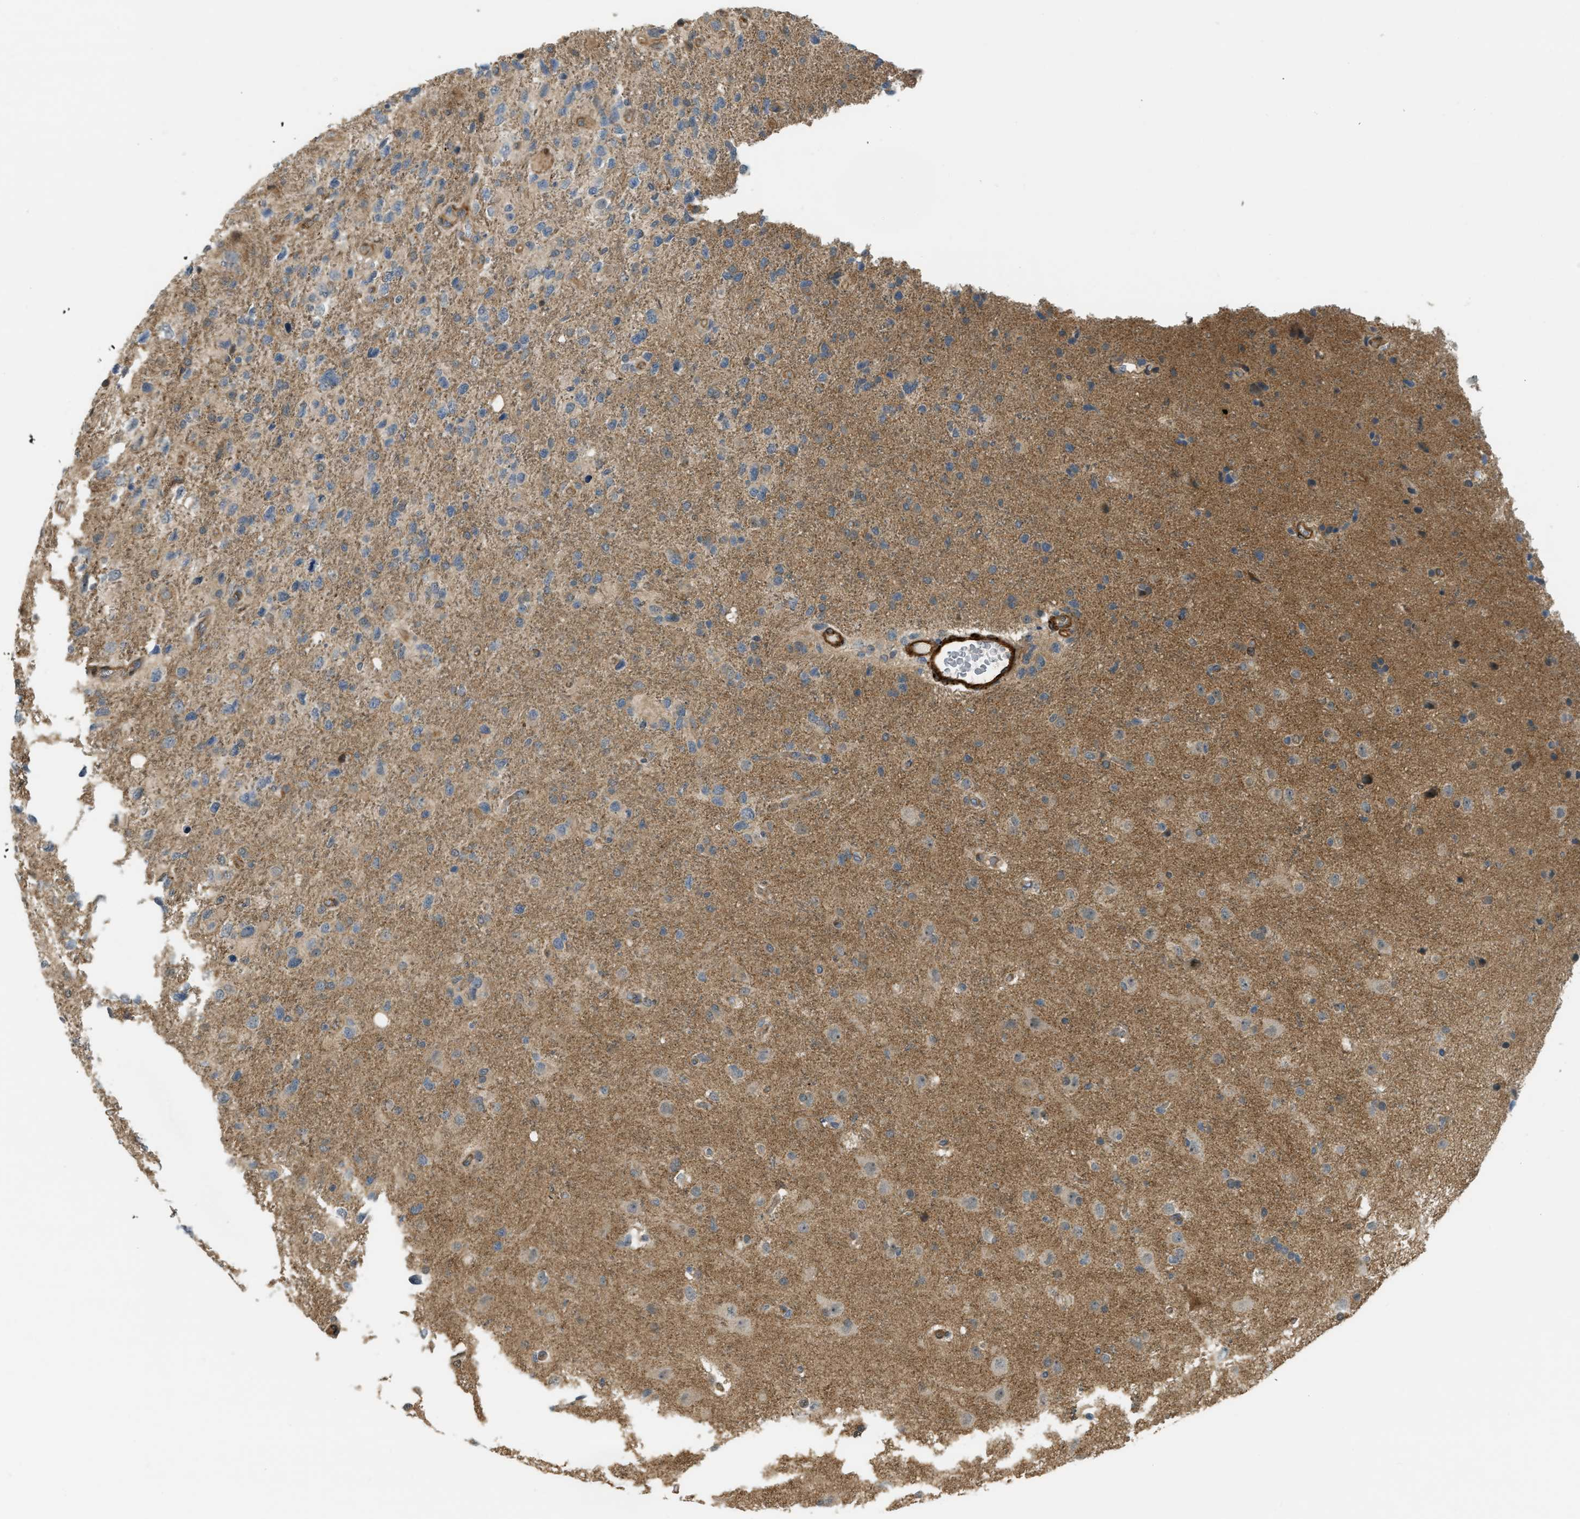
{"staining": {"intensity": "moderate", "quantity": "25%-75%", "location": "cytoplasmic/membranous"}, "tissue": "glioma", "cell_type": "Tumor cells", "image_type": "cancer", "snomed": [{"axis": "morphology", "description": "Glioma, malignant, High grade"}, {"axis": "topography", "description": "Brain"}], "caption": "Moderate cytoplasmic/membranous protein positivity is identified in about 25%-75% of tumor cells in glioma.", "gene": "KIAA1671", "patient": {"sex": "female", "age": 58}}